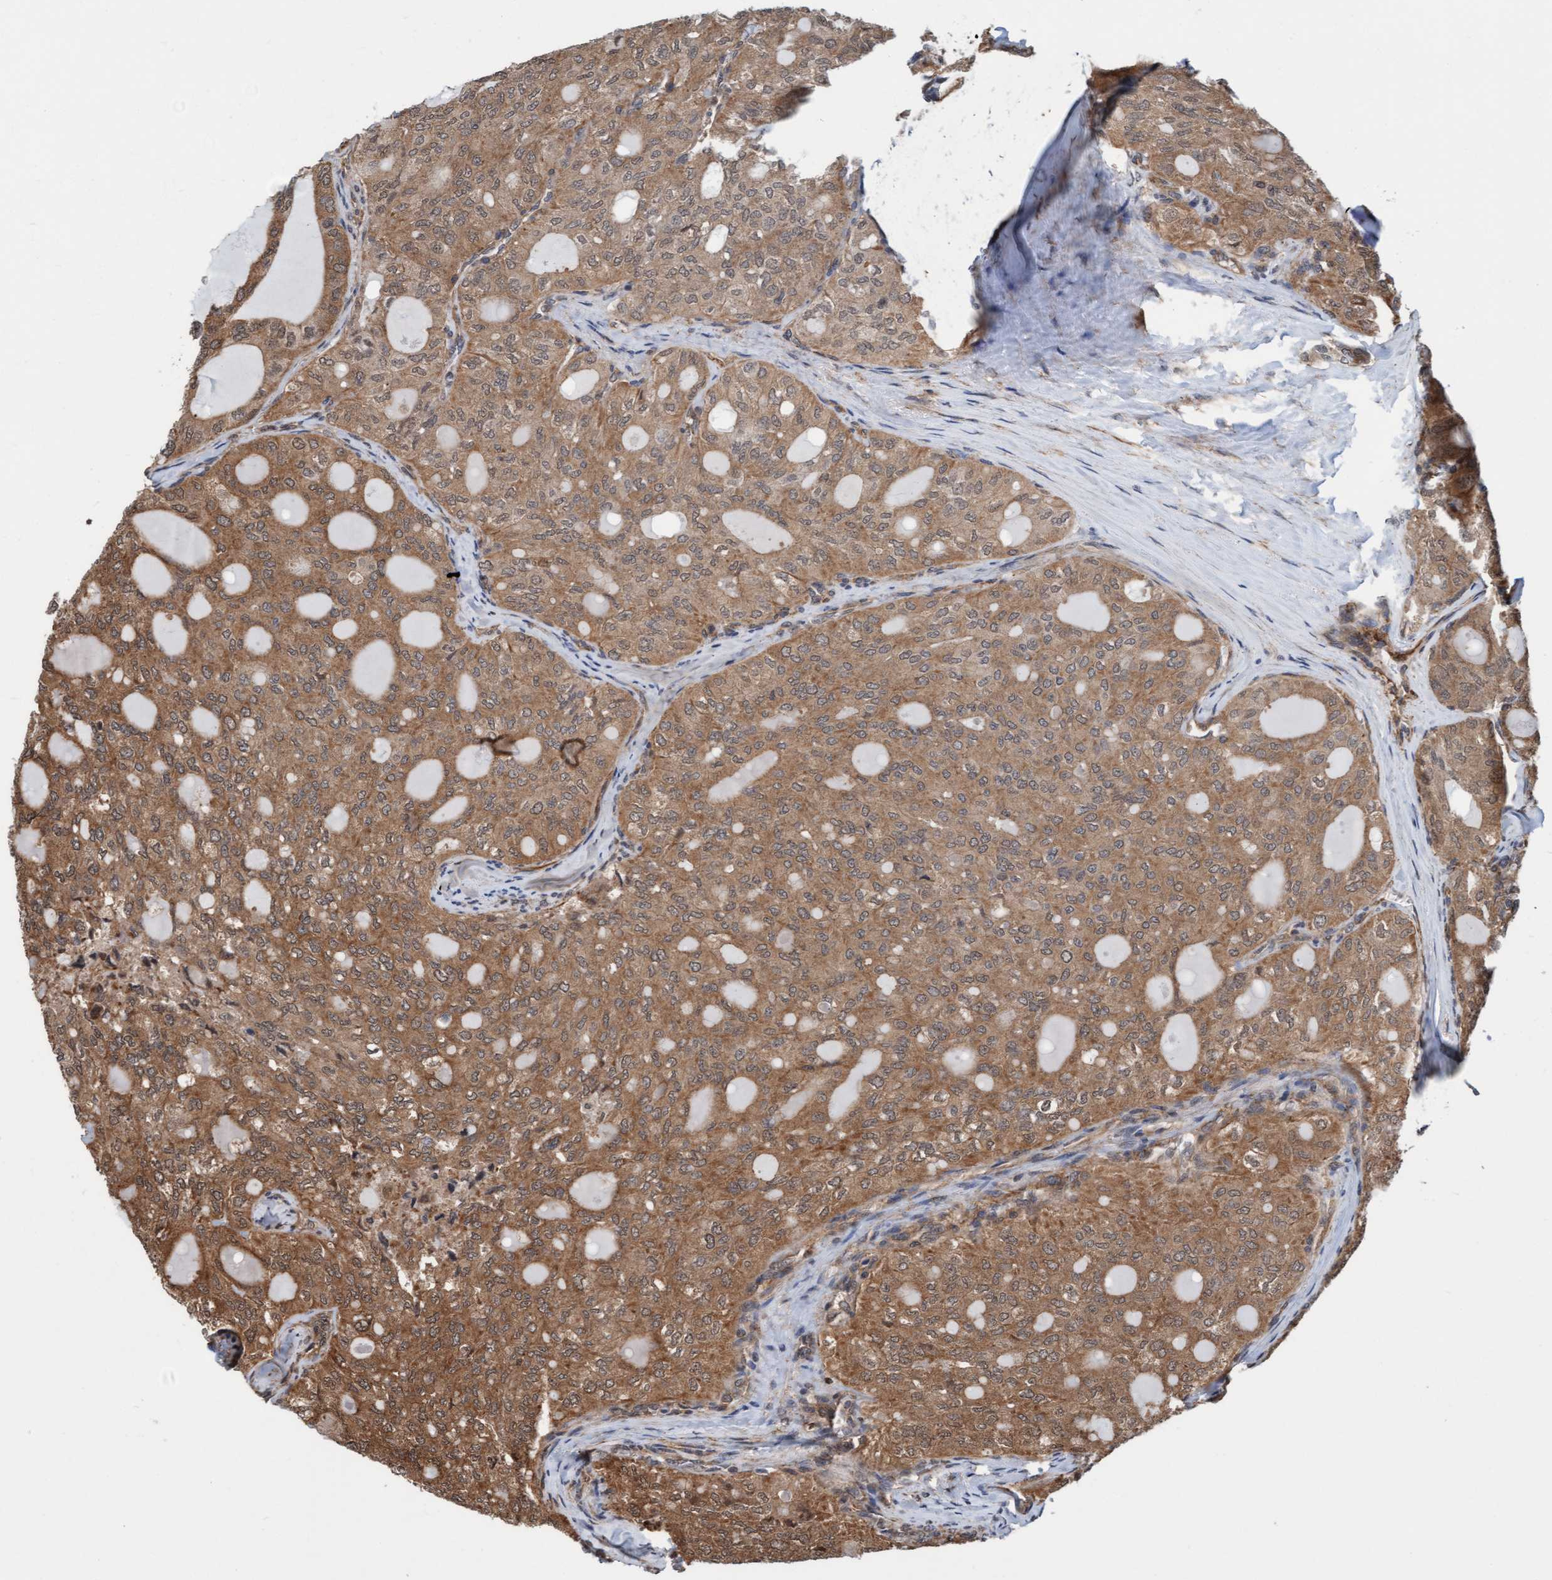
{"staining": {"intensity": "moderate", "quantity": ">75%", "location": "cytoplasmic/membranous"}, "tissue": "thyroid cancer", "cell_type": "Tumor cells", "image_type": "cancer", "snomed": [{"axis": "morphology", "description": "Follicular adenoma carcinoma, NOS"}, {"axis": "topography", "description": "Thyroid gland"}], "caption": "Moderate cytoplasmic/membranous protein positivity is seen in about >75% of tumor cells in thyroid follicular adenoma carcinoma. (DAB = brown stain, brightfield microscopy at high magnification).", "gene": "STXBP4", "patient": {"sex": "male", "age": 75}}